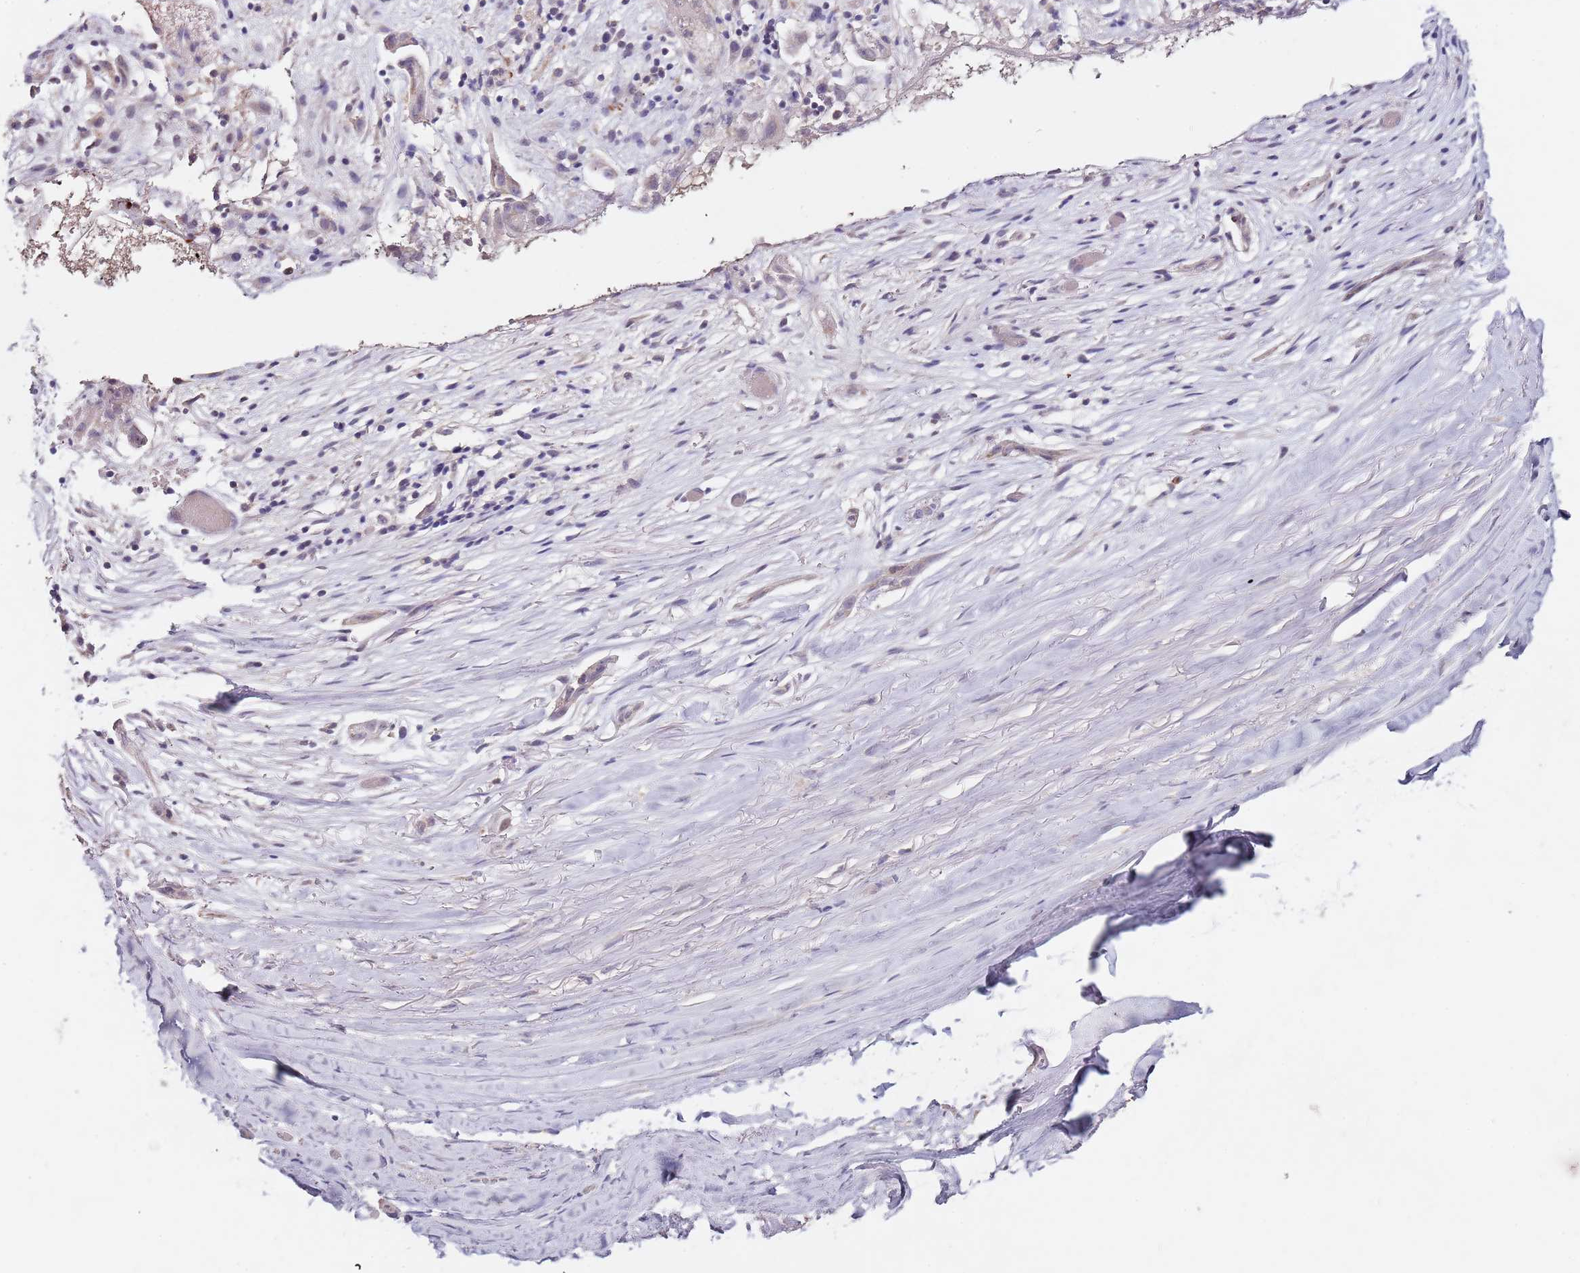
{"staining": {"intensity": "moderate", "quantity": ">75%", "location": "cytoplasmic/membranous,nuclear"}, "tissue": "adipose tissue", "cell_type": "Adipocytes", "image_type": "normal", "snomed": [{"axis": "morphology", "description": "Normal tissue, NOS"}, {"axis": "morphology", "description": "Basal cell carcinoma"}, {"axis": "topography", "description": "Skin"}], "caption": "A medium amount of moderate cytoplasmic/membranous,nuclear positivity is present in approximately >75% of adipocytes in unremarkable adipose tissue. (DAB = brown stain, brightfield microscopy at high magnification).", "gene": "NRDE2", "patient": {"sex": "female", "age": 89}}